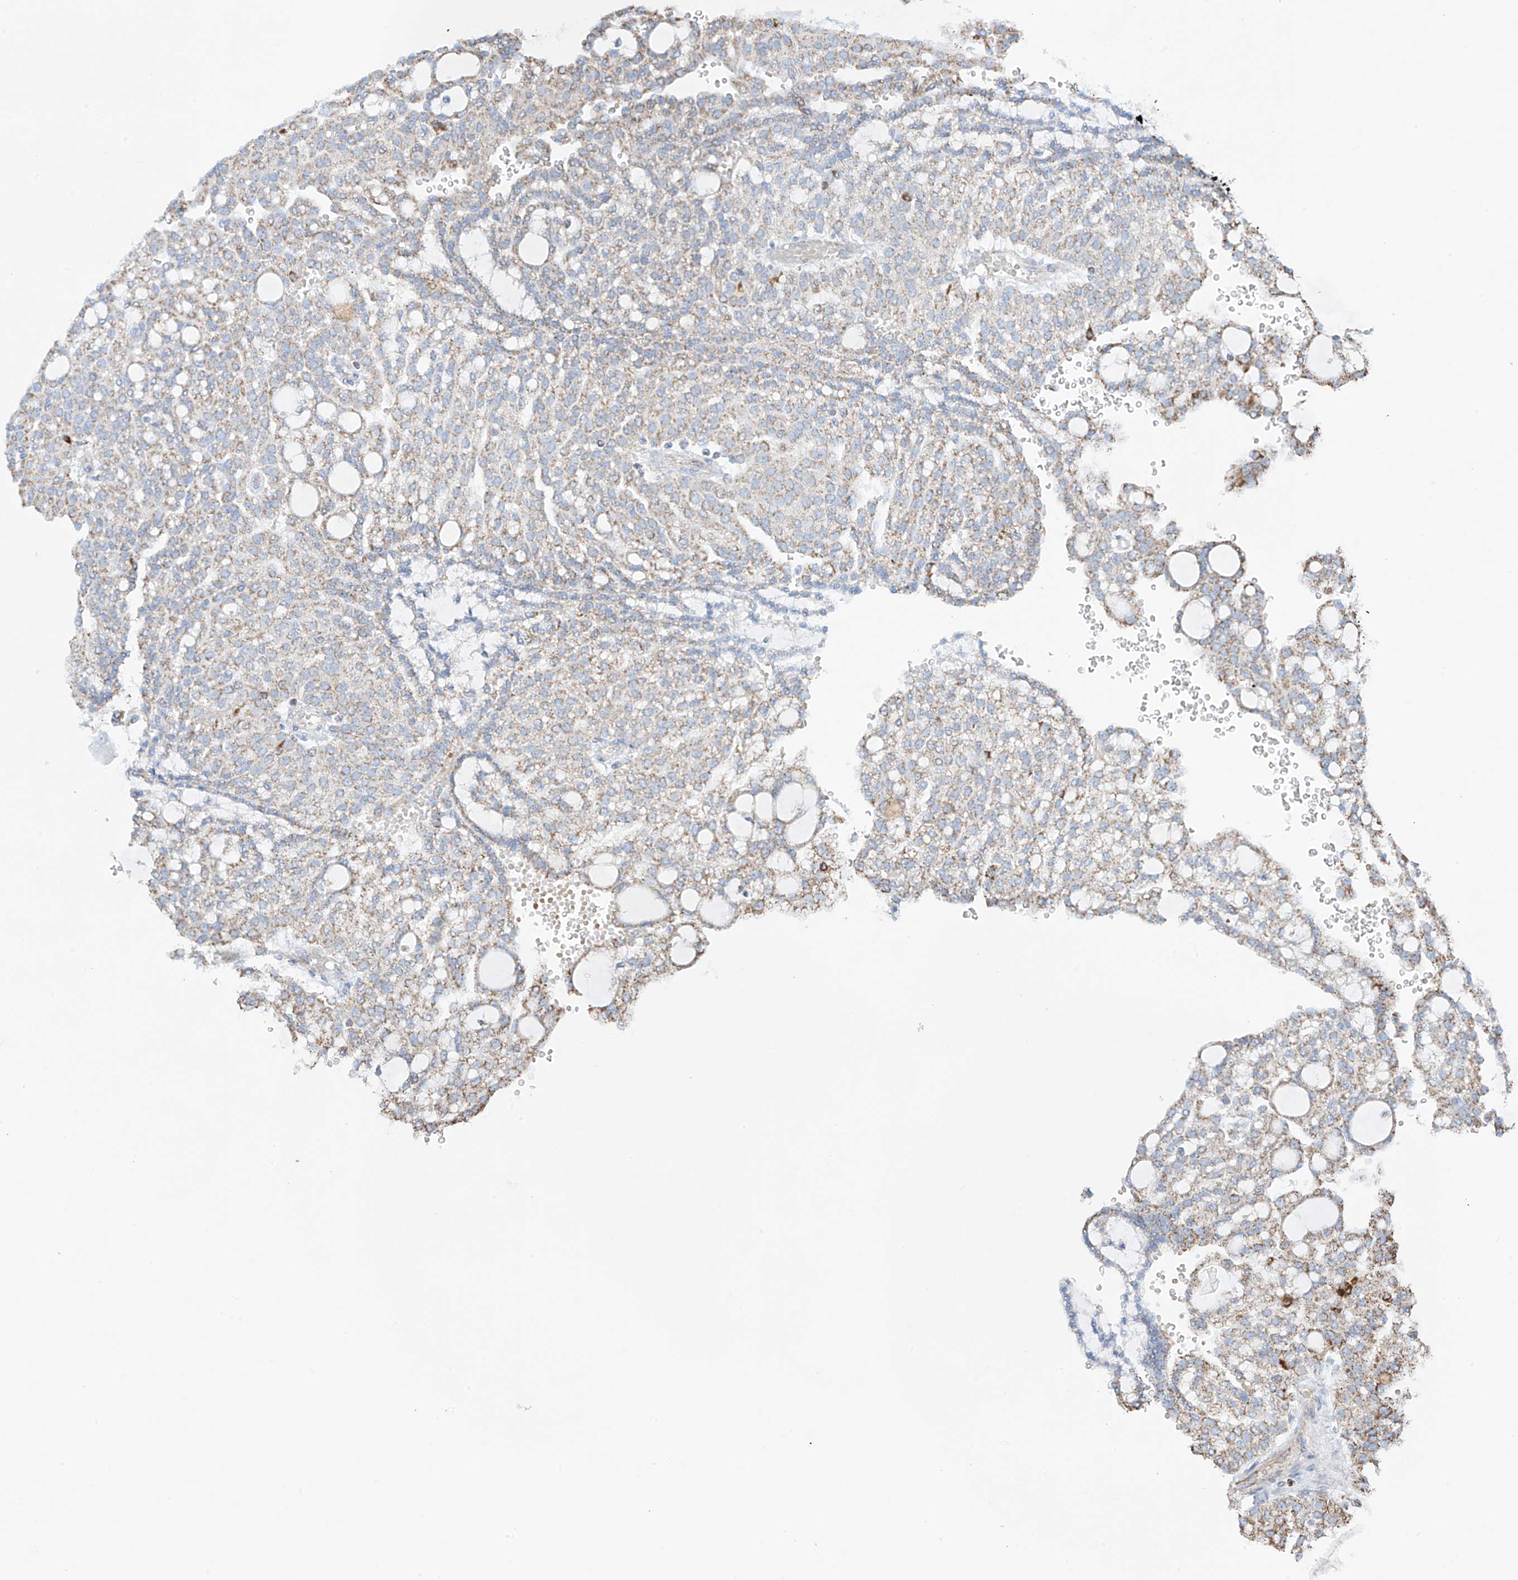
{"staining": {"intensity": "weak", "quantity": ">75%", "location": "cytoplasmic/membranous"}, "tissue": "renal cancer", "cell_type": "Tumor cells", "image_type": "cancer", "snomed": [{"axis": "morphology", "description": "Adenocarcinoma, NOS"}, {"axis": "topography", "description": "Kidney"}], "caption": "The photomicrograph demonstrates staining of renal cancer, revealing weak cytoplasmic/membranous protein expression (brown color) within tumor cells.", "gene": "XKR3", "patient": {"sex": "male", "age": 63}}